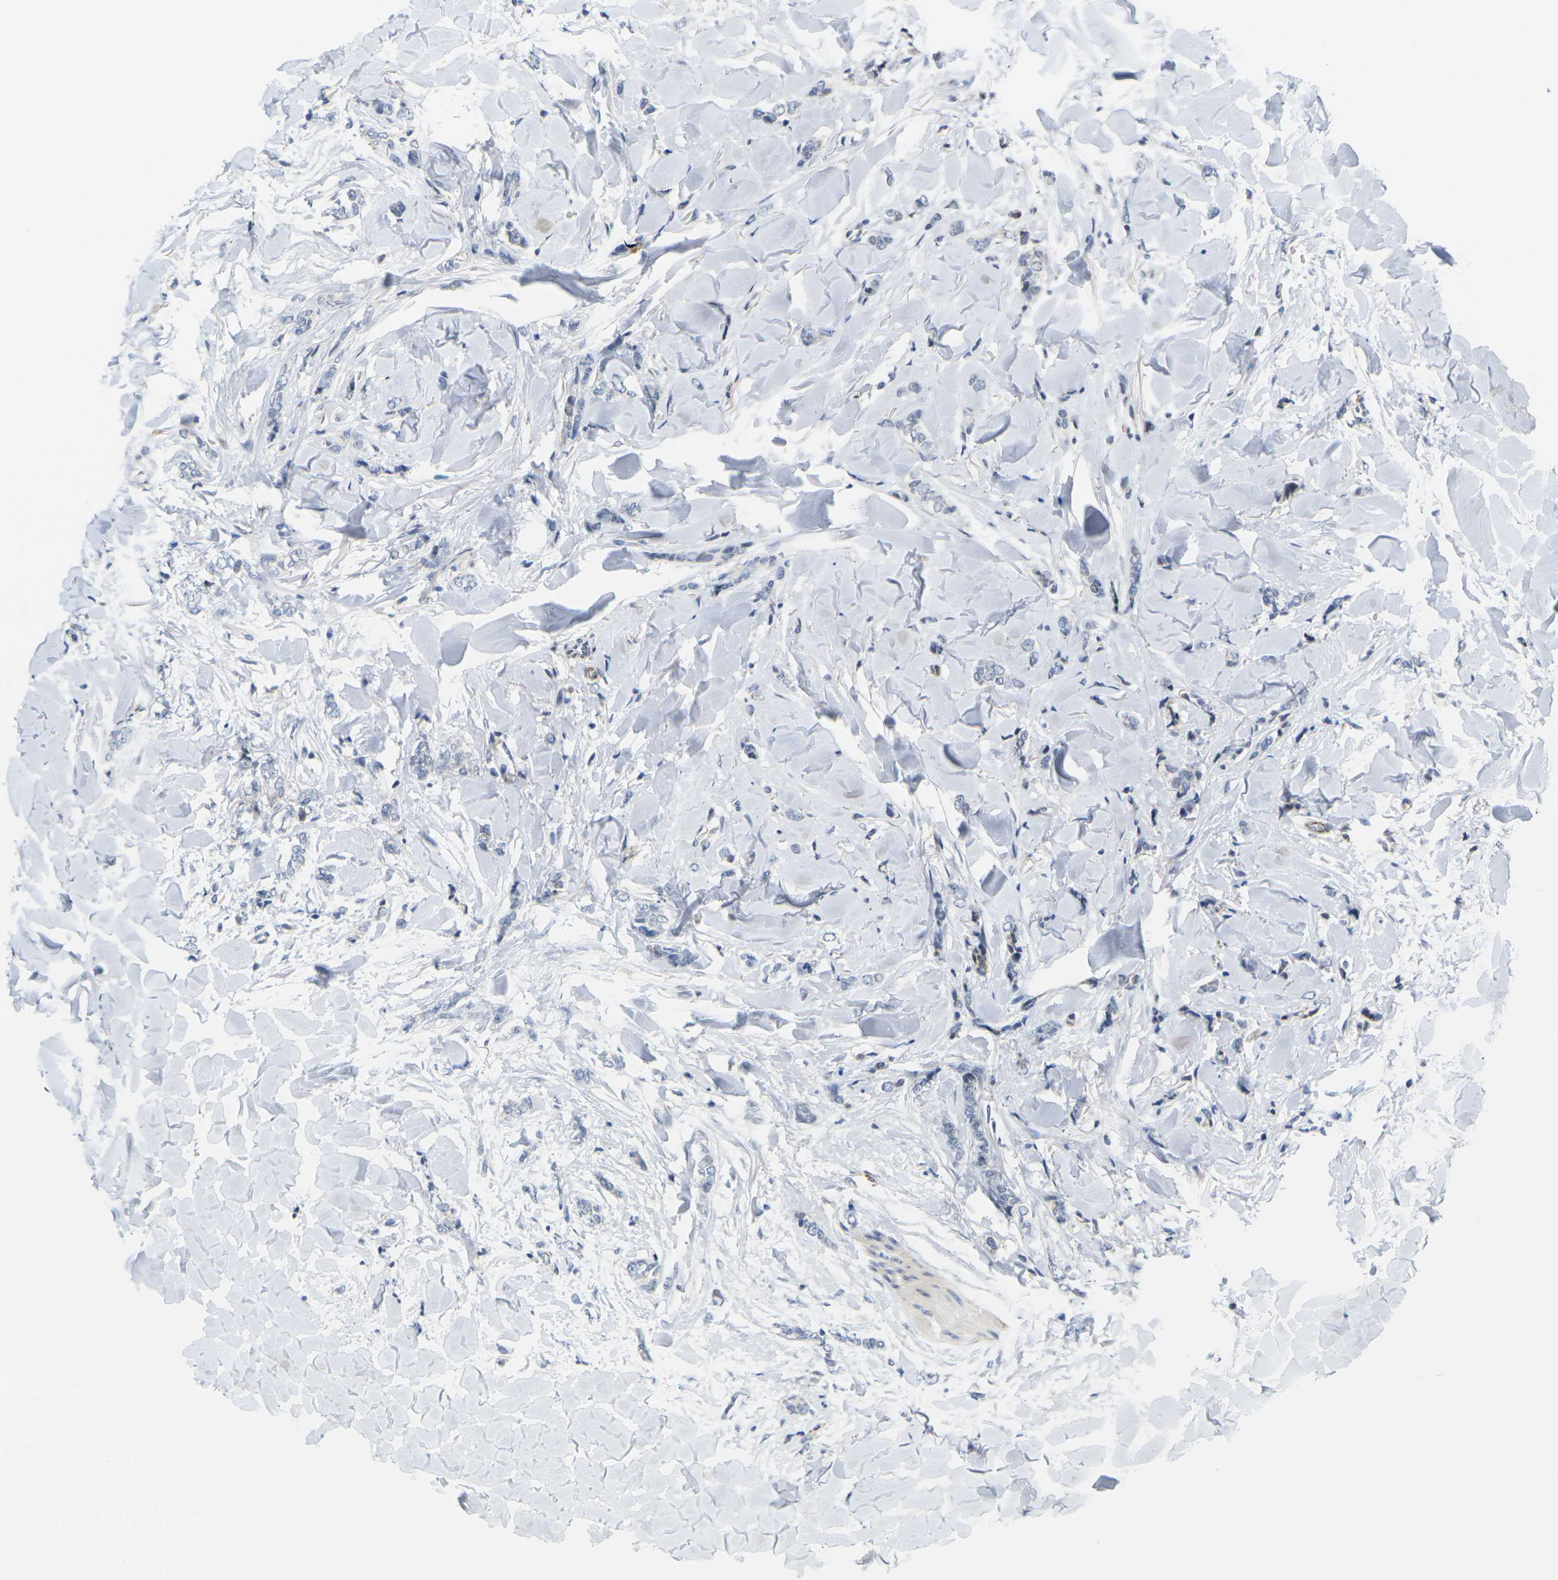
{"staining": {"intensity": "negative", "quantity": "none", "location": "none"}, "tissue": "breast cancer", "cell_type": "Tumor cells", "image_type": "cancer", "snomed": [{"axis": "morphology", "description": "Lobular carcinoma"}, {"axis": "topography", "description": "Skin"}, {"axis": "topography", "description": "Breast"}], "caption": "DAB immunohistochemical staining of breast lobular carcinoma displays no significant expression in tumor cells.", "gene": "OTOF", "patient": {"sex": "female", "age": 46}}